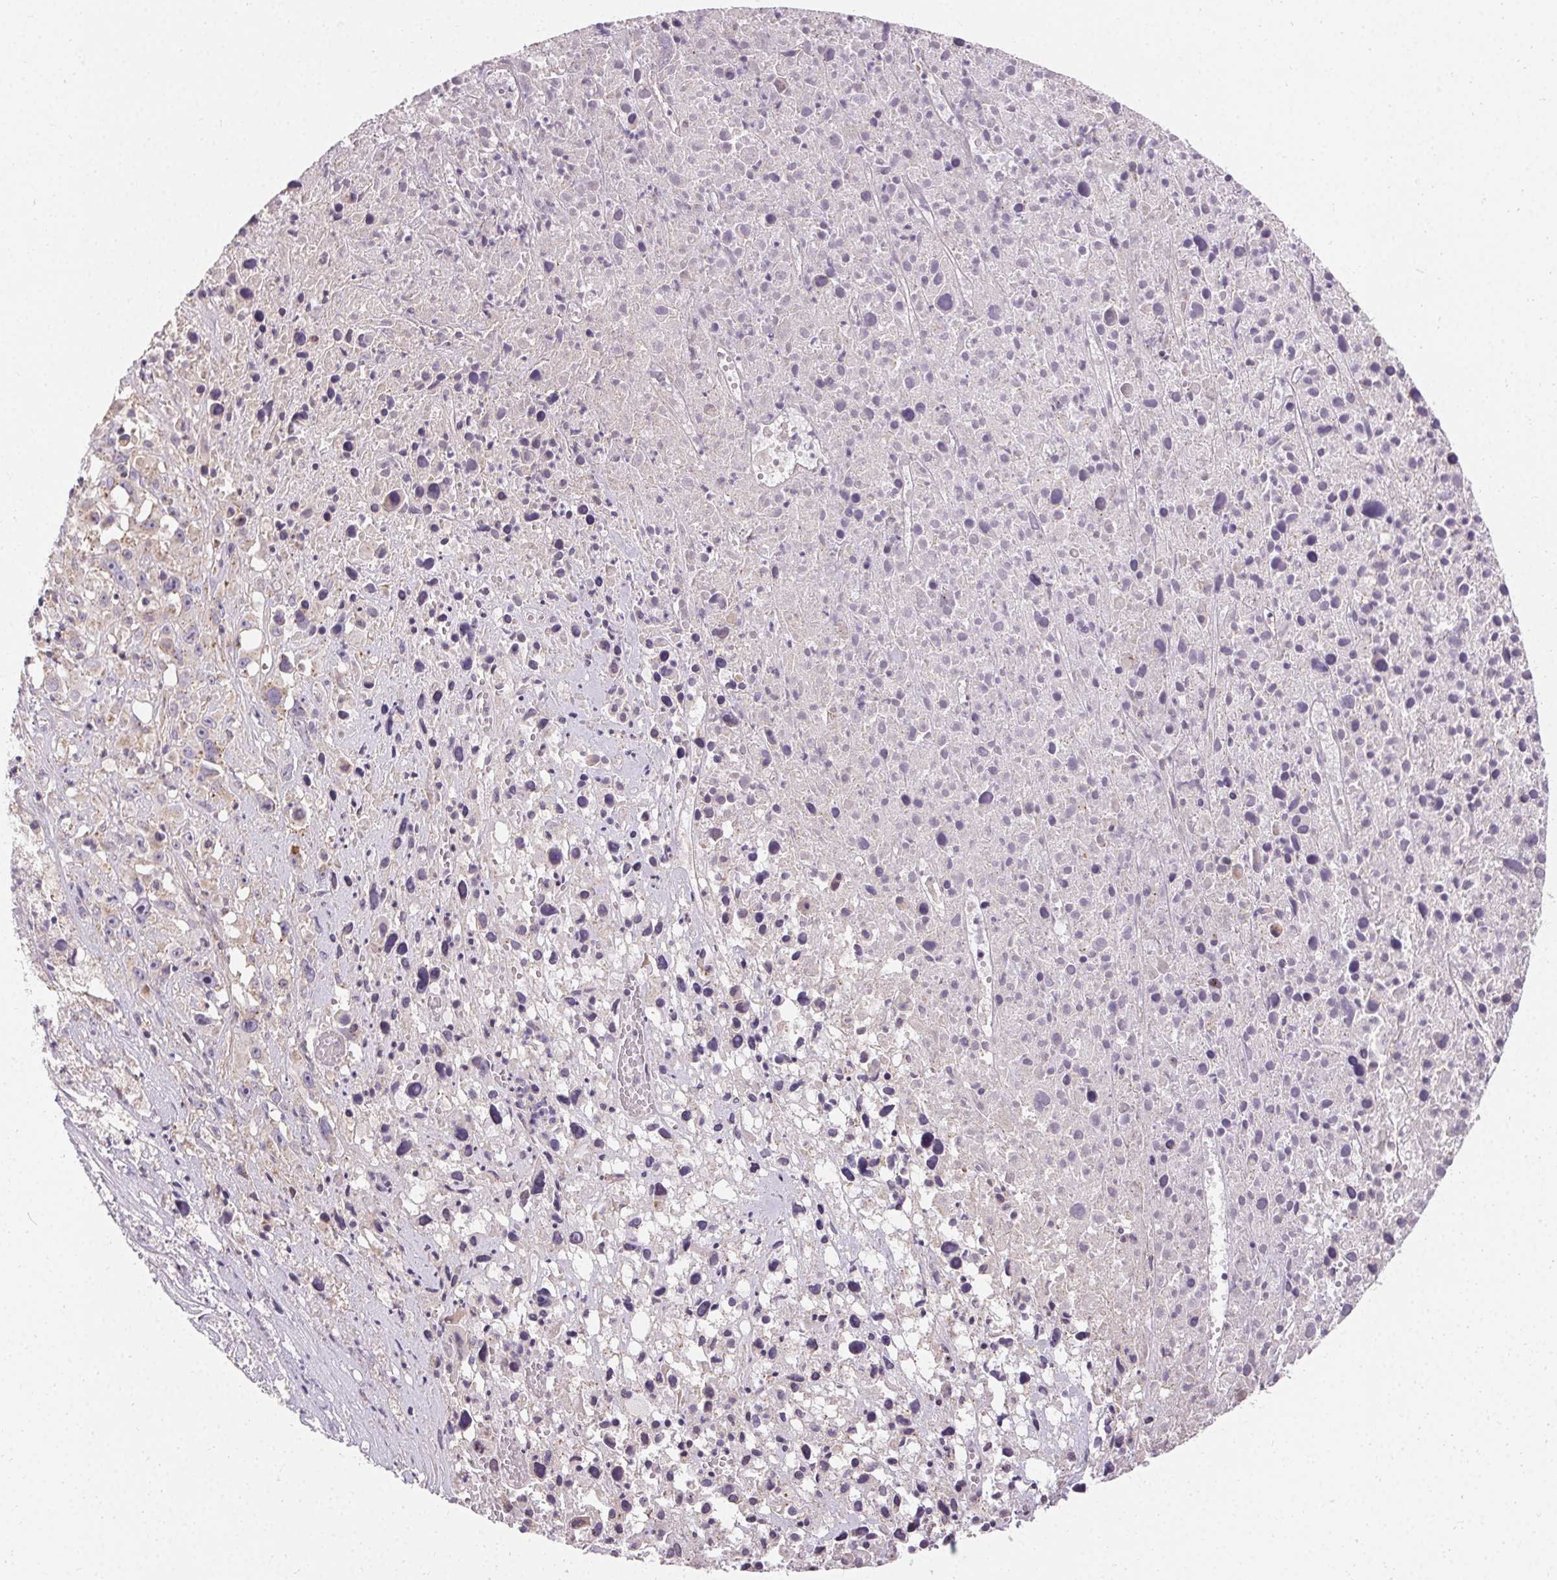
{"staining": {"intensity": "weak", "quantity": "<25%", "location": "cytoplasmic/membranous"}, "tissue": "melanoma", "cell_type": "Tumor cells", "image_type": "cancer", "snomed": [{"axis": "morphology", "description": "Malignant melanoma, Metastatic site"}, {"axis": "topography", "description": "Soft tissue"}], "caption": "A histopathology image of human malignant melanoma (metastatic site) is negative for staining in tumor cells.", "gene": "APLP1", "patient": {"sex": "male", "age": 50}}